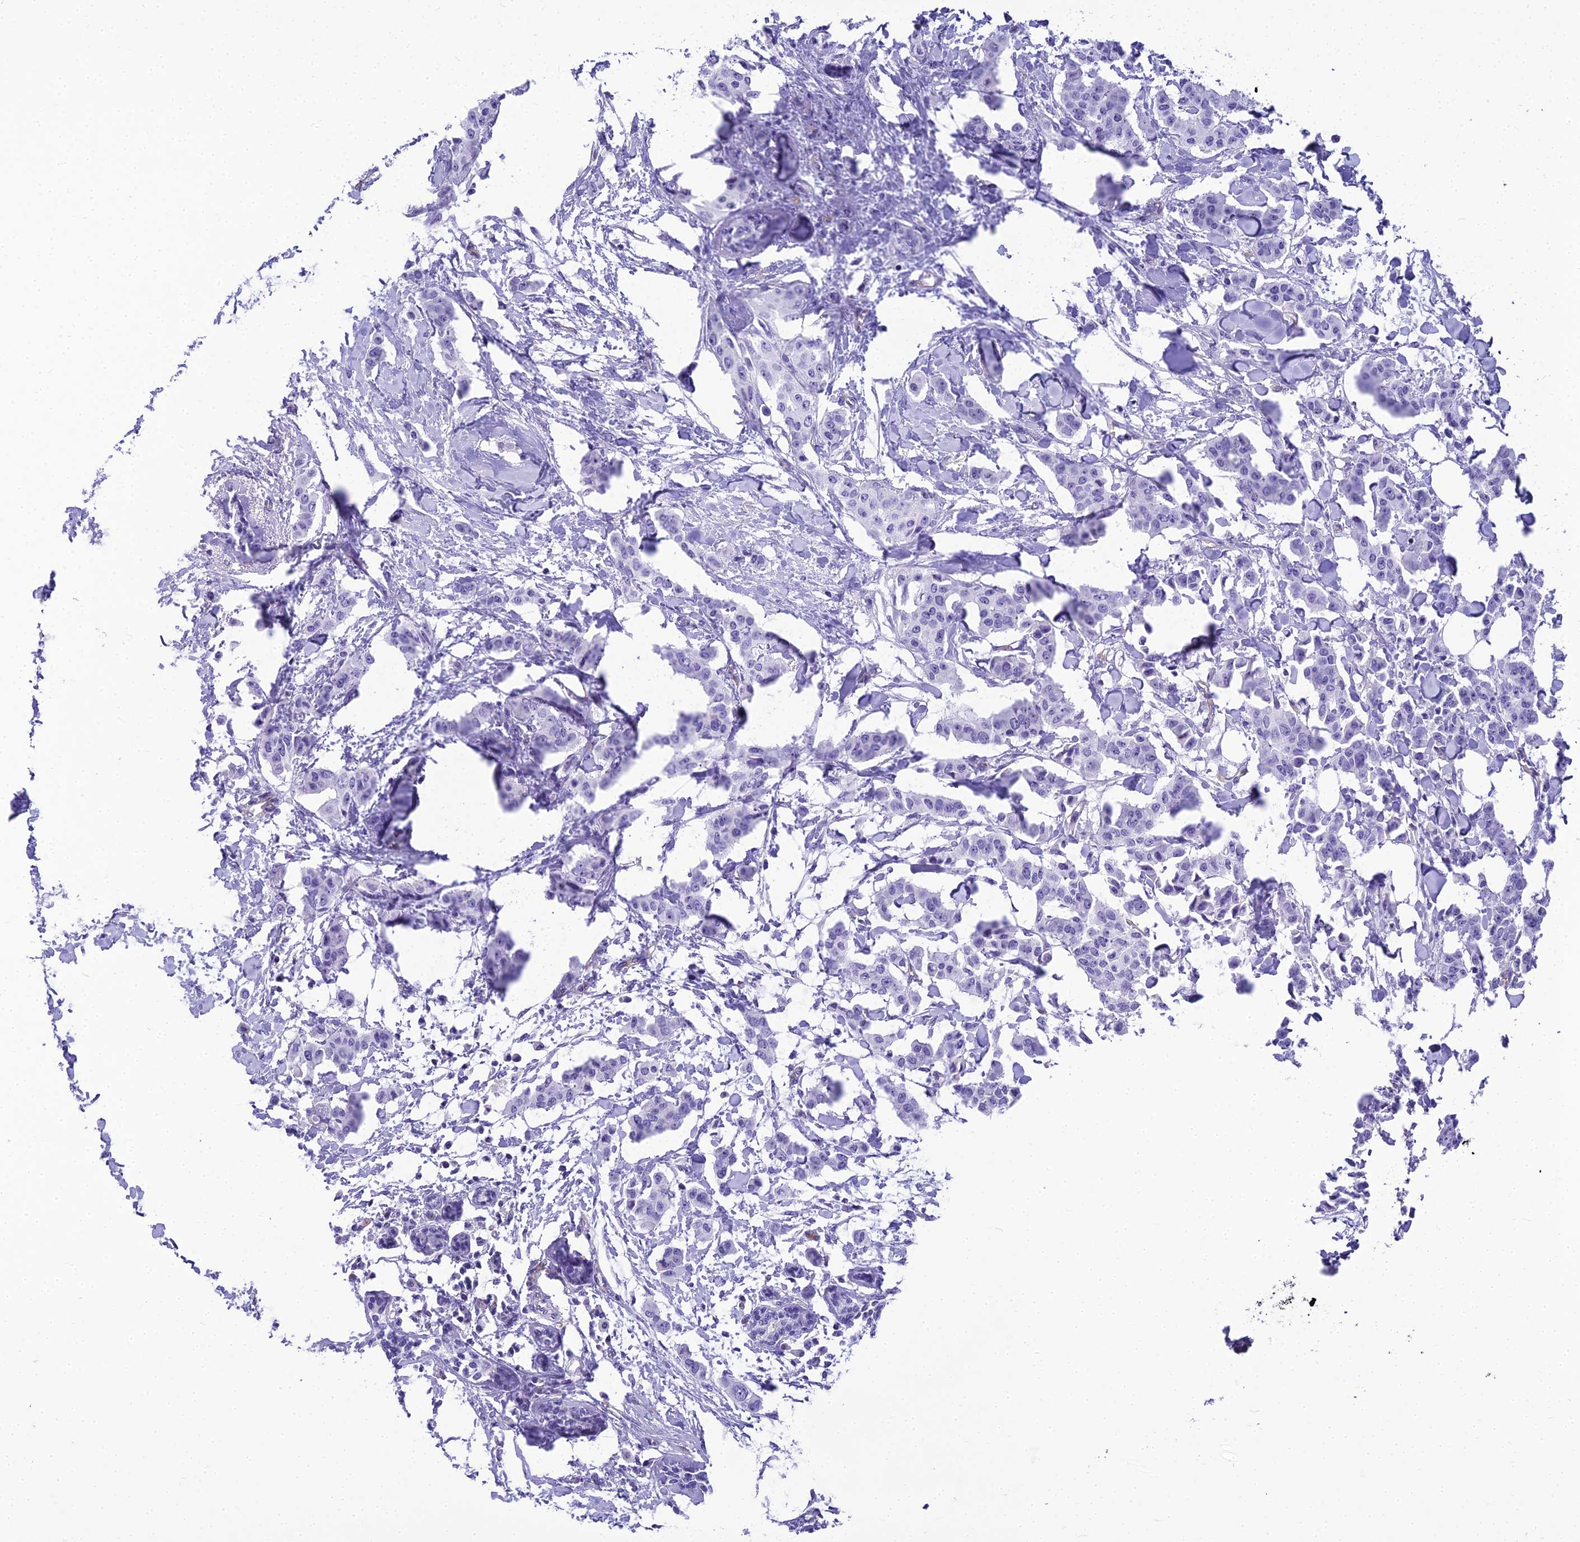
{"staining": {"intensity": "negative", "quantity": "none", "location": "none"}, "tissue": "breast cancer", "cell_type": "Tumor cells", "image_type": "cancer", "snomed": [{"axis": "morphology", "description": "Duct carcinoma"}, {"axis": "topography", "description": "Breast"}], "caption": "Image shows no significant protein positivity in tumor cells of breast cancer (invasive ductal carcinoma).", "gene": "NINJ1", "patient": {"sex": "female", "age": 40}}